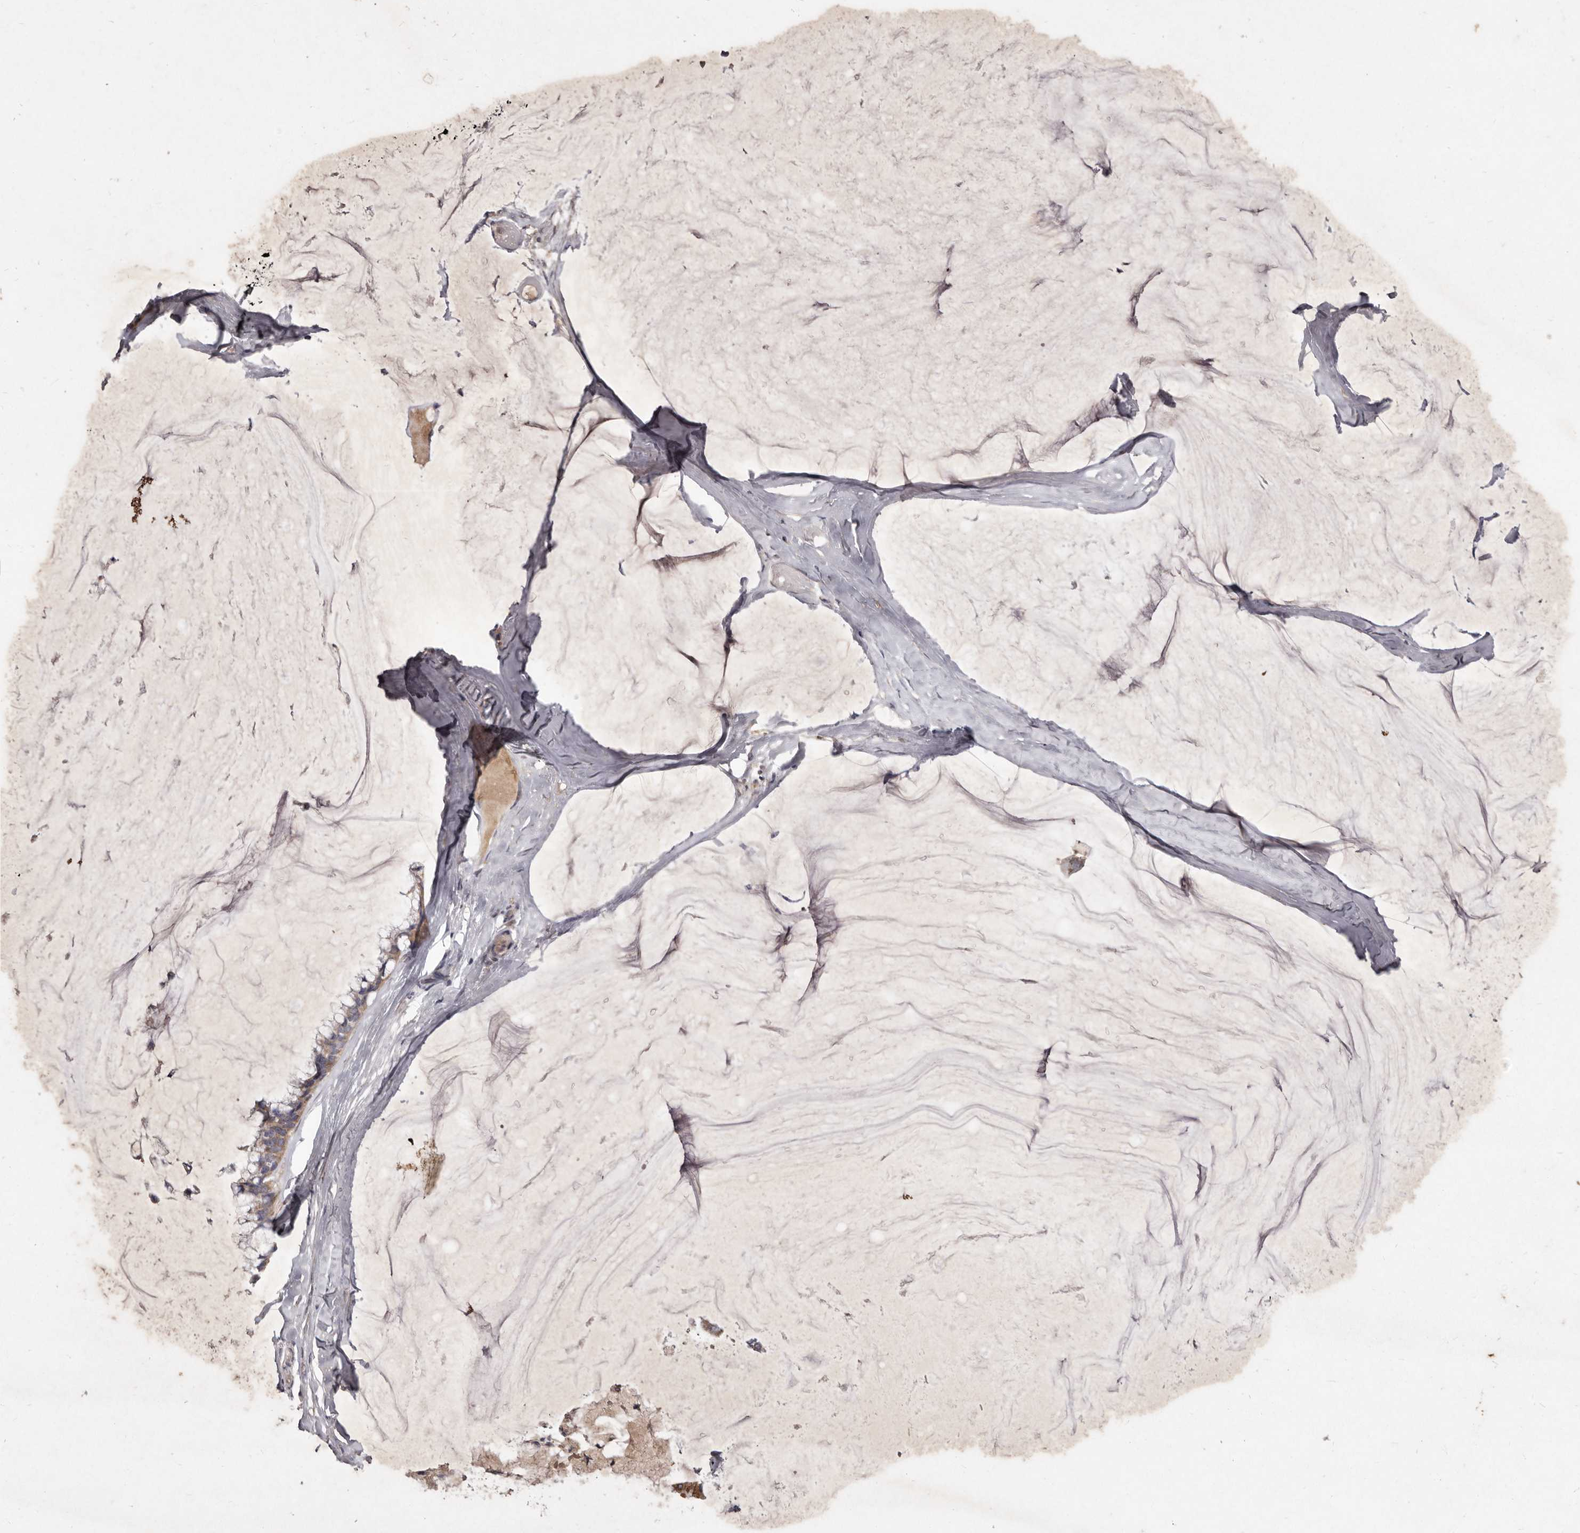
{"staining": {"intensity": "moderate", "quantity": ">75%", "location": "cytoplasmic/membranous"}, "tissue": "ovarian cancer", "cell_type": "Tumor cells", "image_type": "cancer", "snomed": [{"axis": "morphology", "description": "Cystadenocarcinoma, mucinous, NOS"}, {"axis": "topography", "description": "Ovary"}], "caption": "The photomicrograph demonstrates immunohistochemical staining of ovarian cancer (mucinous cystadenocarcinoma). There is moderate cytoplasmic/membranous expression is identified in about >75% of tumor cells. The staining was performed using DAB (3,3'-diaminobenzidine), with brown indicating positive protein expression. Nuclei are stained blue with hematoxylin.", "gene": "FLAD1", "patient": {"sex": "female", "age": 39}}